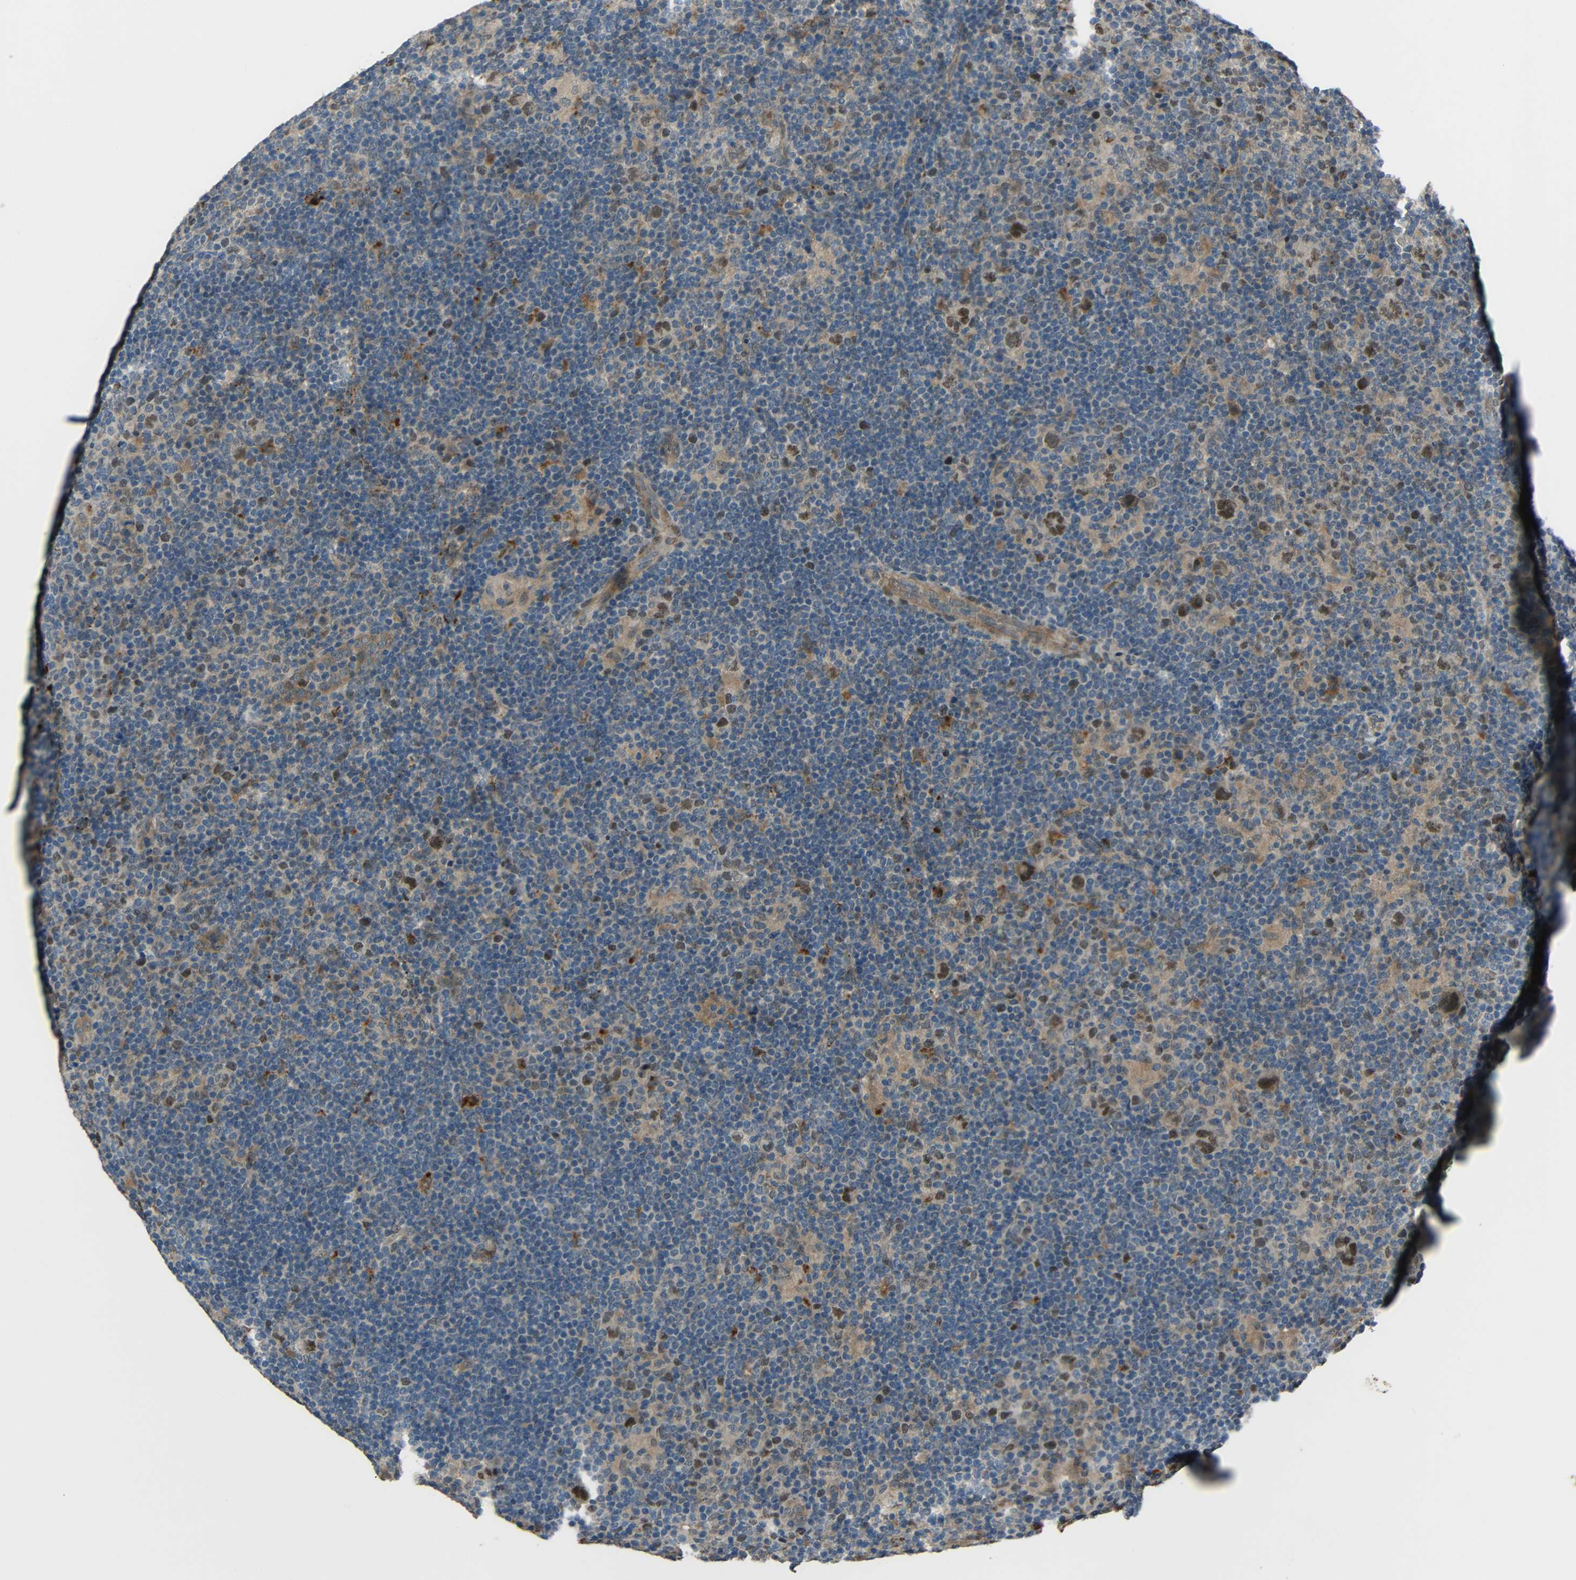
{"staining": {"intensity": "moderate", "quantity": ">75%", "location": "nuclear"}, "tissue": "lymphoma", "cell_type": "Tumor cells", "image_type": "cancer", "snomed": [{"axis": "morphology", "description": "Hodgkin's disease, NOS"}, {"axis": "topography", "description": "Lymph node"}], "caption": "Immunohistochemical staining of human Hodgkin's disease displays medium levels of moderate nuclear protein expression in about >75% of tumor cells.", "gene": "STBD1", "patient": {"sex": "female", "age": 57}}